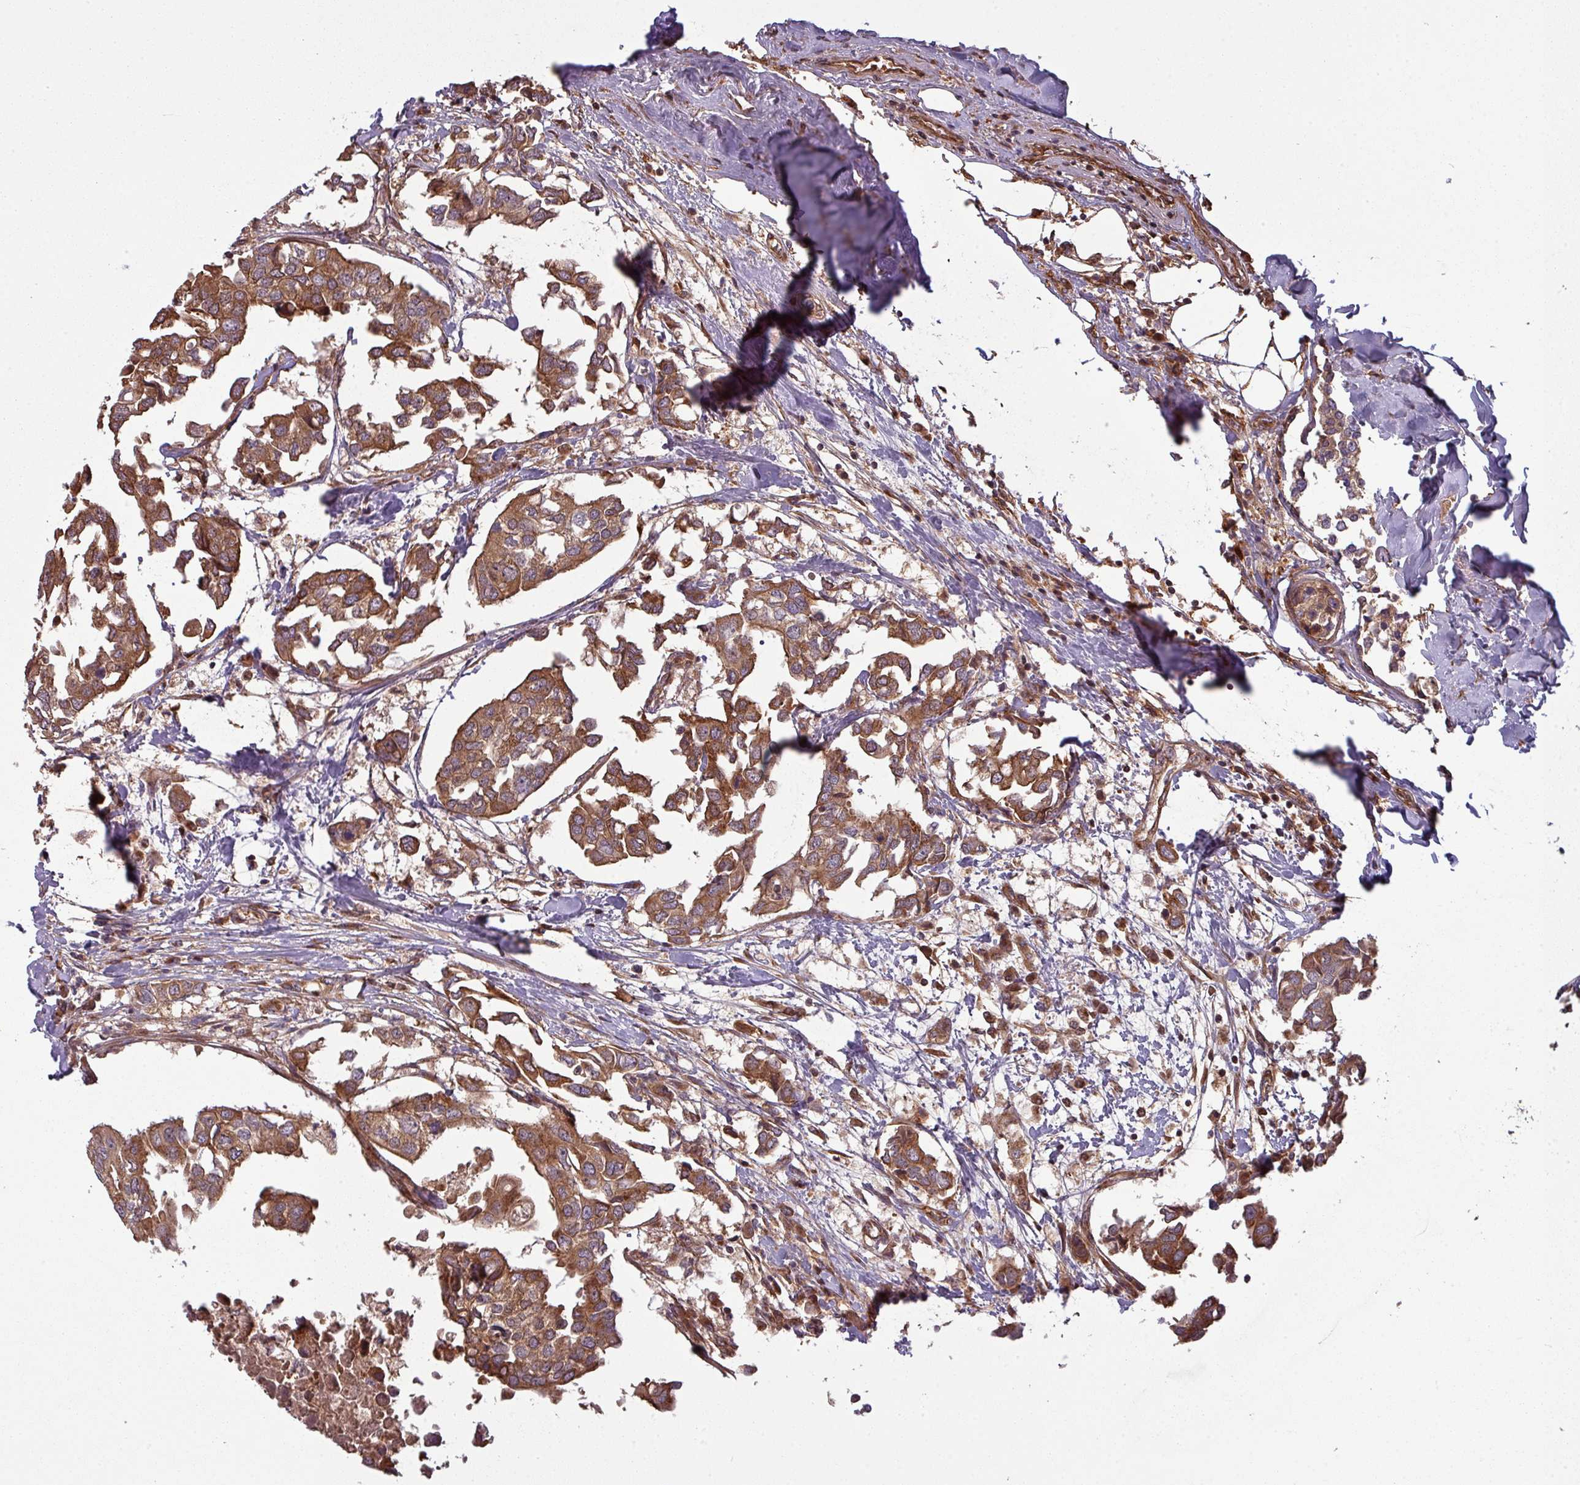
{"staining": {"intensity": "moderate", "quantity": ">75%", "location": "cytoplasmic/membranous"}, "tissue": "breast cancer", "cell_type": "Tumor cells", "image_type": "cancer", "snomed": [{"axis": "morphology", "description": "Duct carcinoma"}, {"axis": "topography", "description": "Breast"}], "caption": "Infiltrating ductal carcinoma (breast) stained with immunohistochemistry reveals moderate cytoplasmic/membranous positivity in about >75% of tumor cells. (Brightfield microscopy of DAB IHC at high magnification).", "gene": "SNRNP25", "patient": {"sex": "female", "age": 83}}